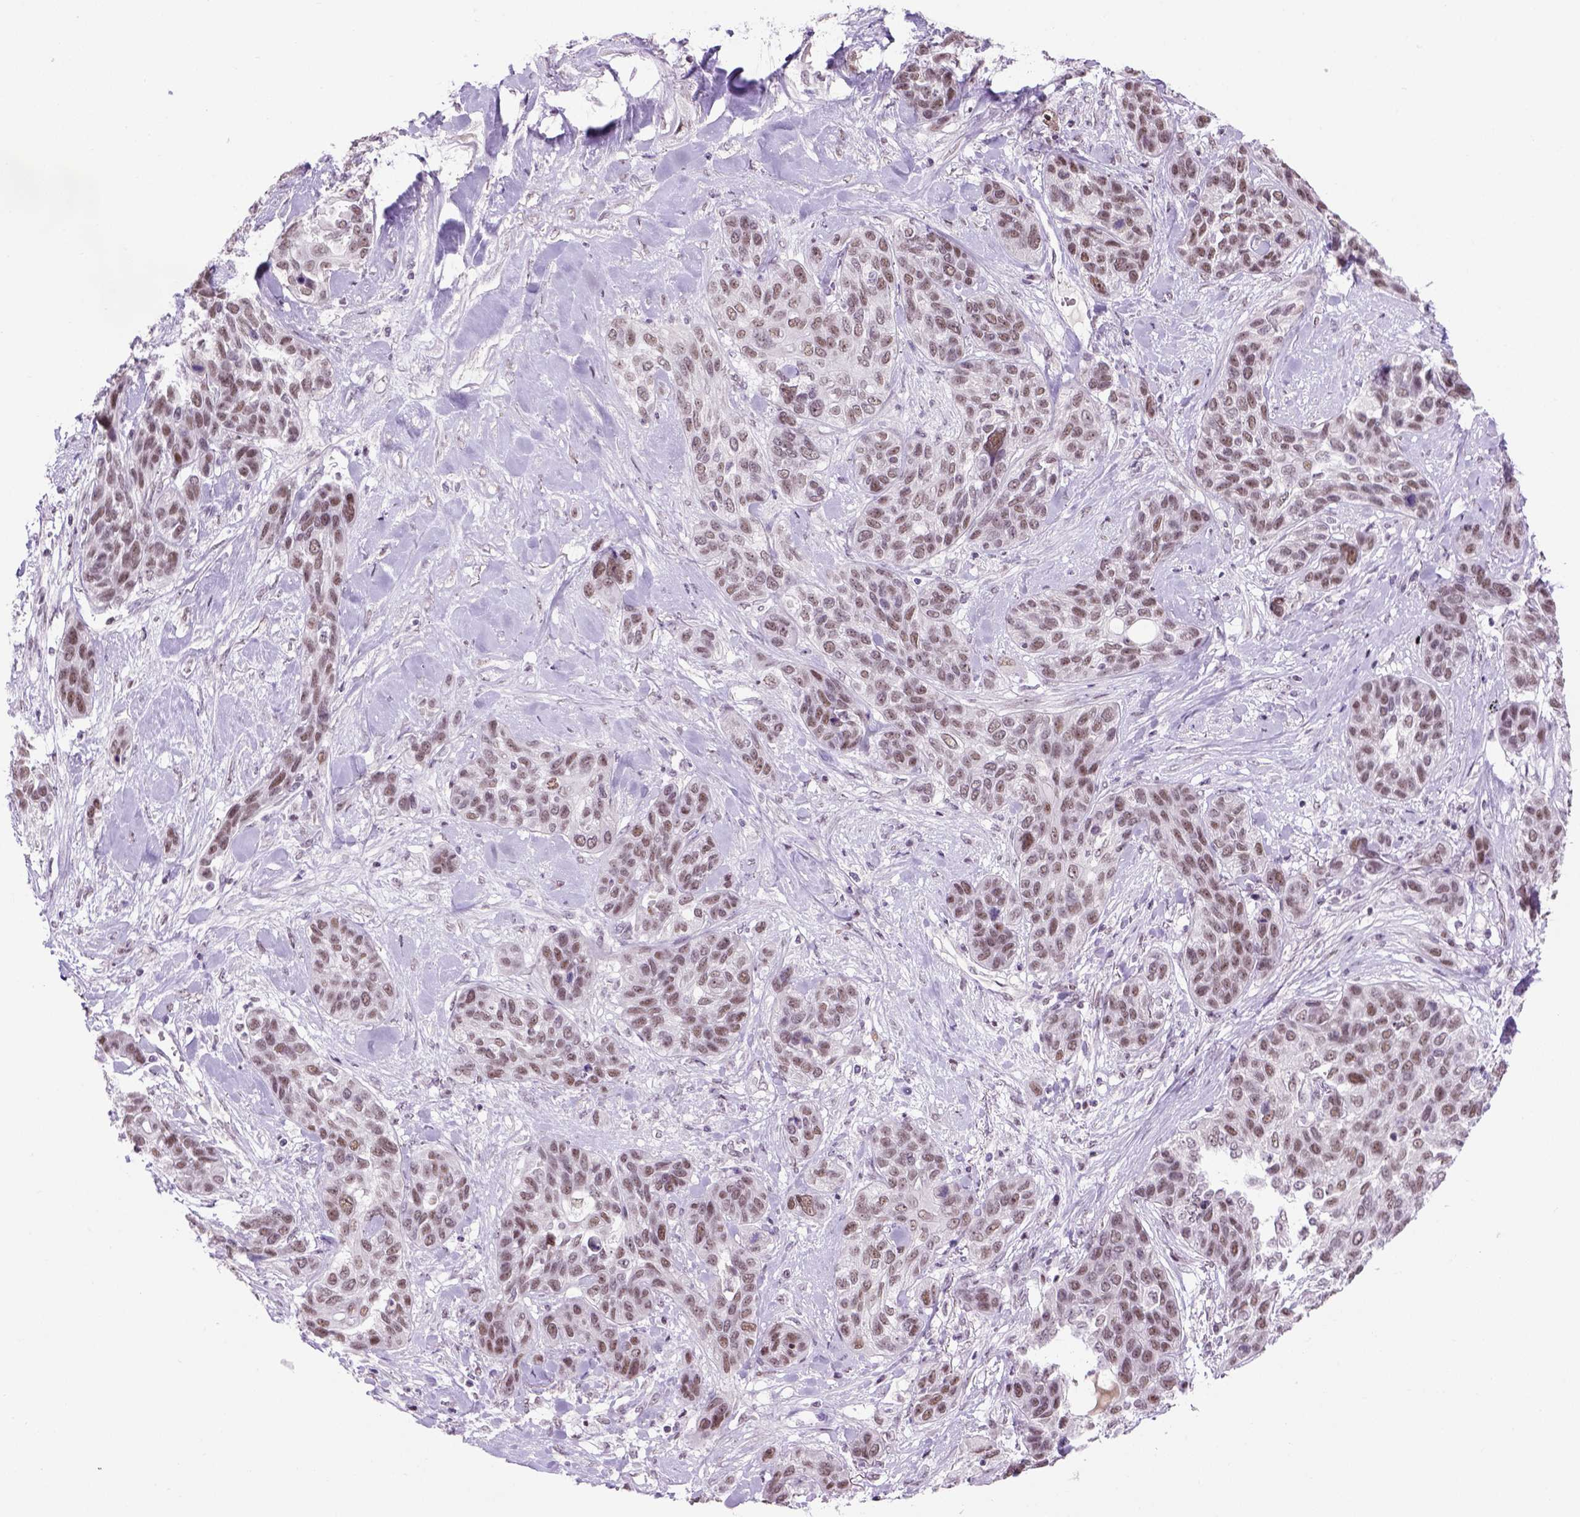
{"staining": {"intensity": "moderate", "quantity": "25%-75%", "location": "nuclear"}, "tissue": "lung cancer", "cell_type": "Tumor cells", "image_type": "cancer", "snomed": [{"axis": "morphology", "description": "Squamous cell carcinoma, NOS"}, {"axis": "topography", "description": "Lung"}], "caption": "Protein staining by immunohistochemistry (IHC) demonstrates moderate nuclear staining in approximately 25%-75% of tumor cells in squamous cell carcinoma (lung).", "gene": "TBPL1", "patient": {"sex": "female", "age": 70}}